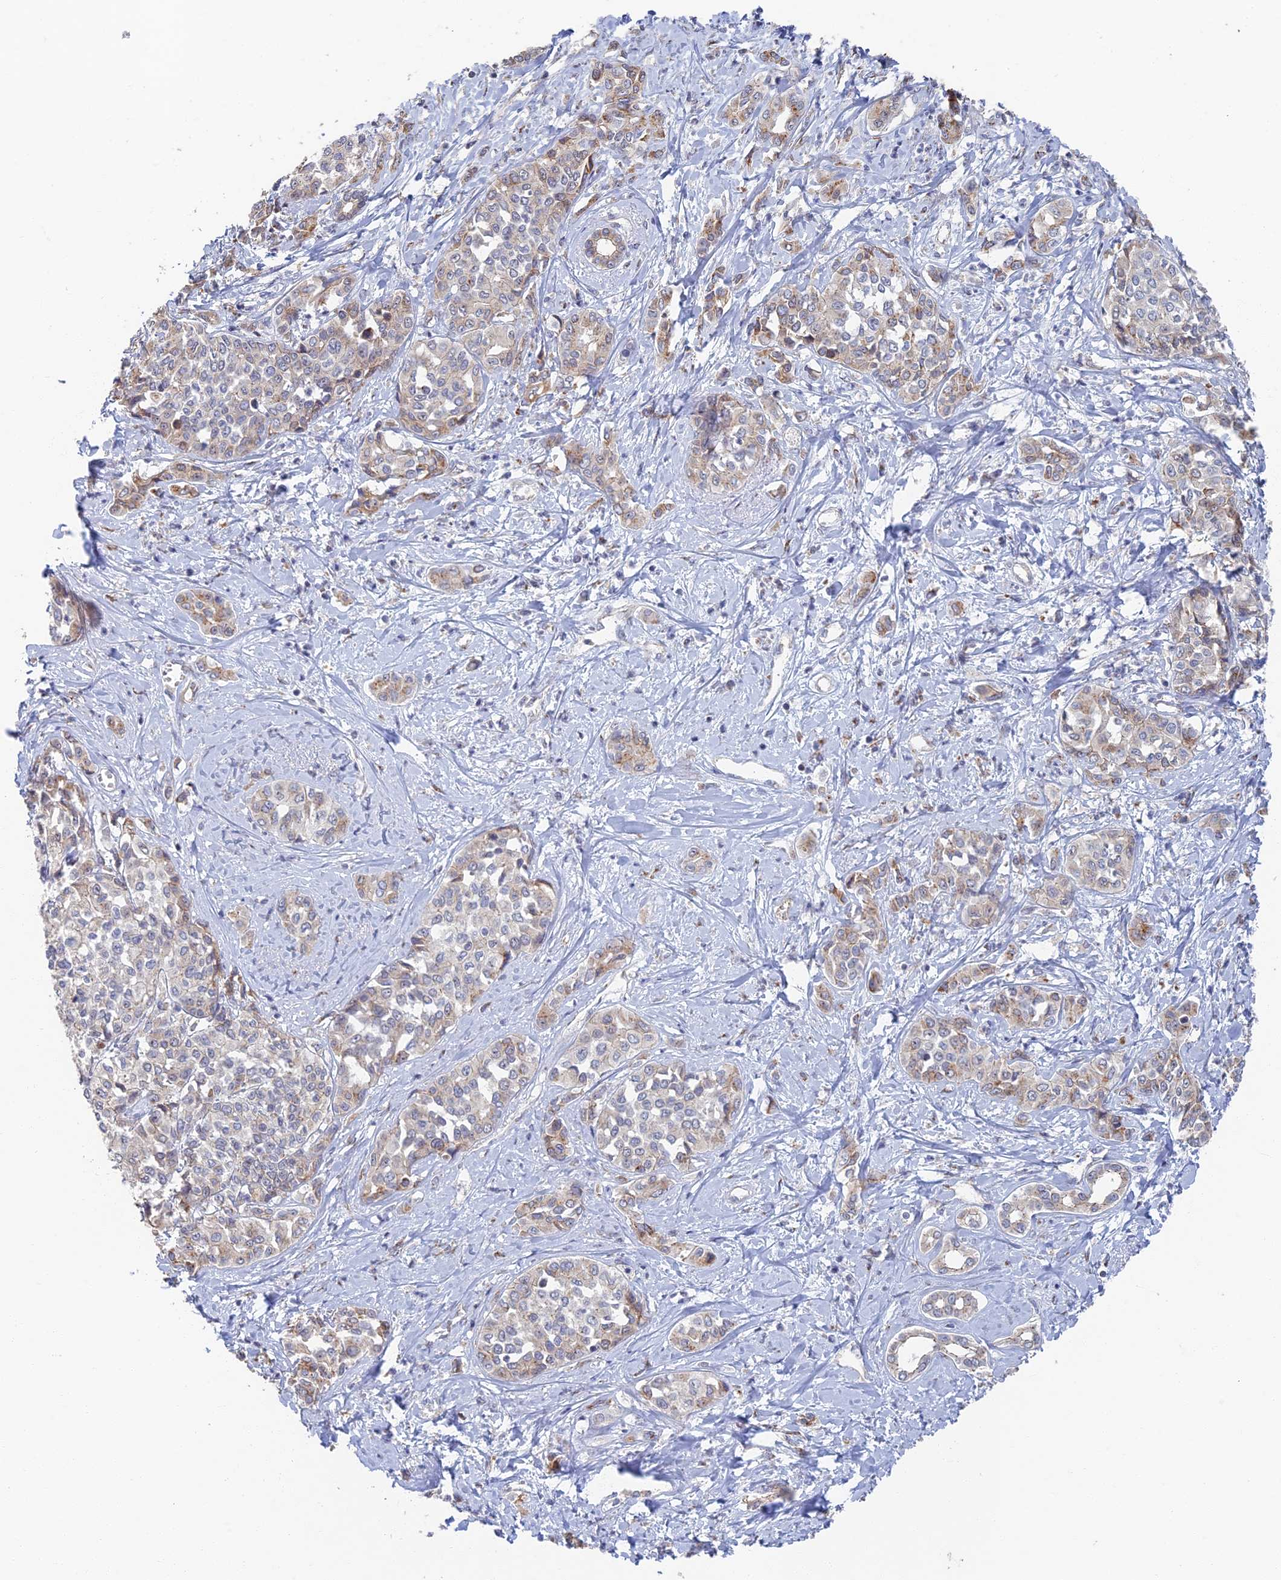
{"staining": {"intensity": "negative", "quantity": "none", "location": "none"}, "tissue": "liver cancer", "cell_type": "Tumor cells", "image_type": "cancer", "snomed": [{"axis": "morphology", "description": "Cholangiocarcinoma"}, {"axis": "topography", "description": "Liver"}], "caption": "There is no significant positivity in tumor cells of liver cancer. The staining is performed using DAB brown chromogen with nuclei counter-stained in using hematoxylin.", "gene": "GPATCH1", "patient": {"sex": "female", "age": 77}}